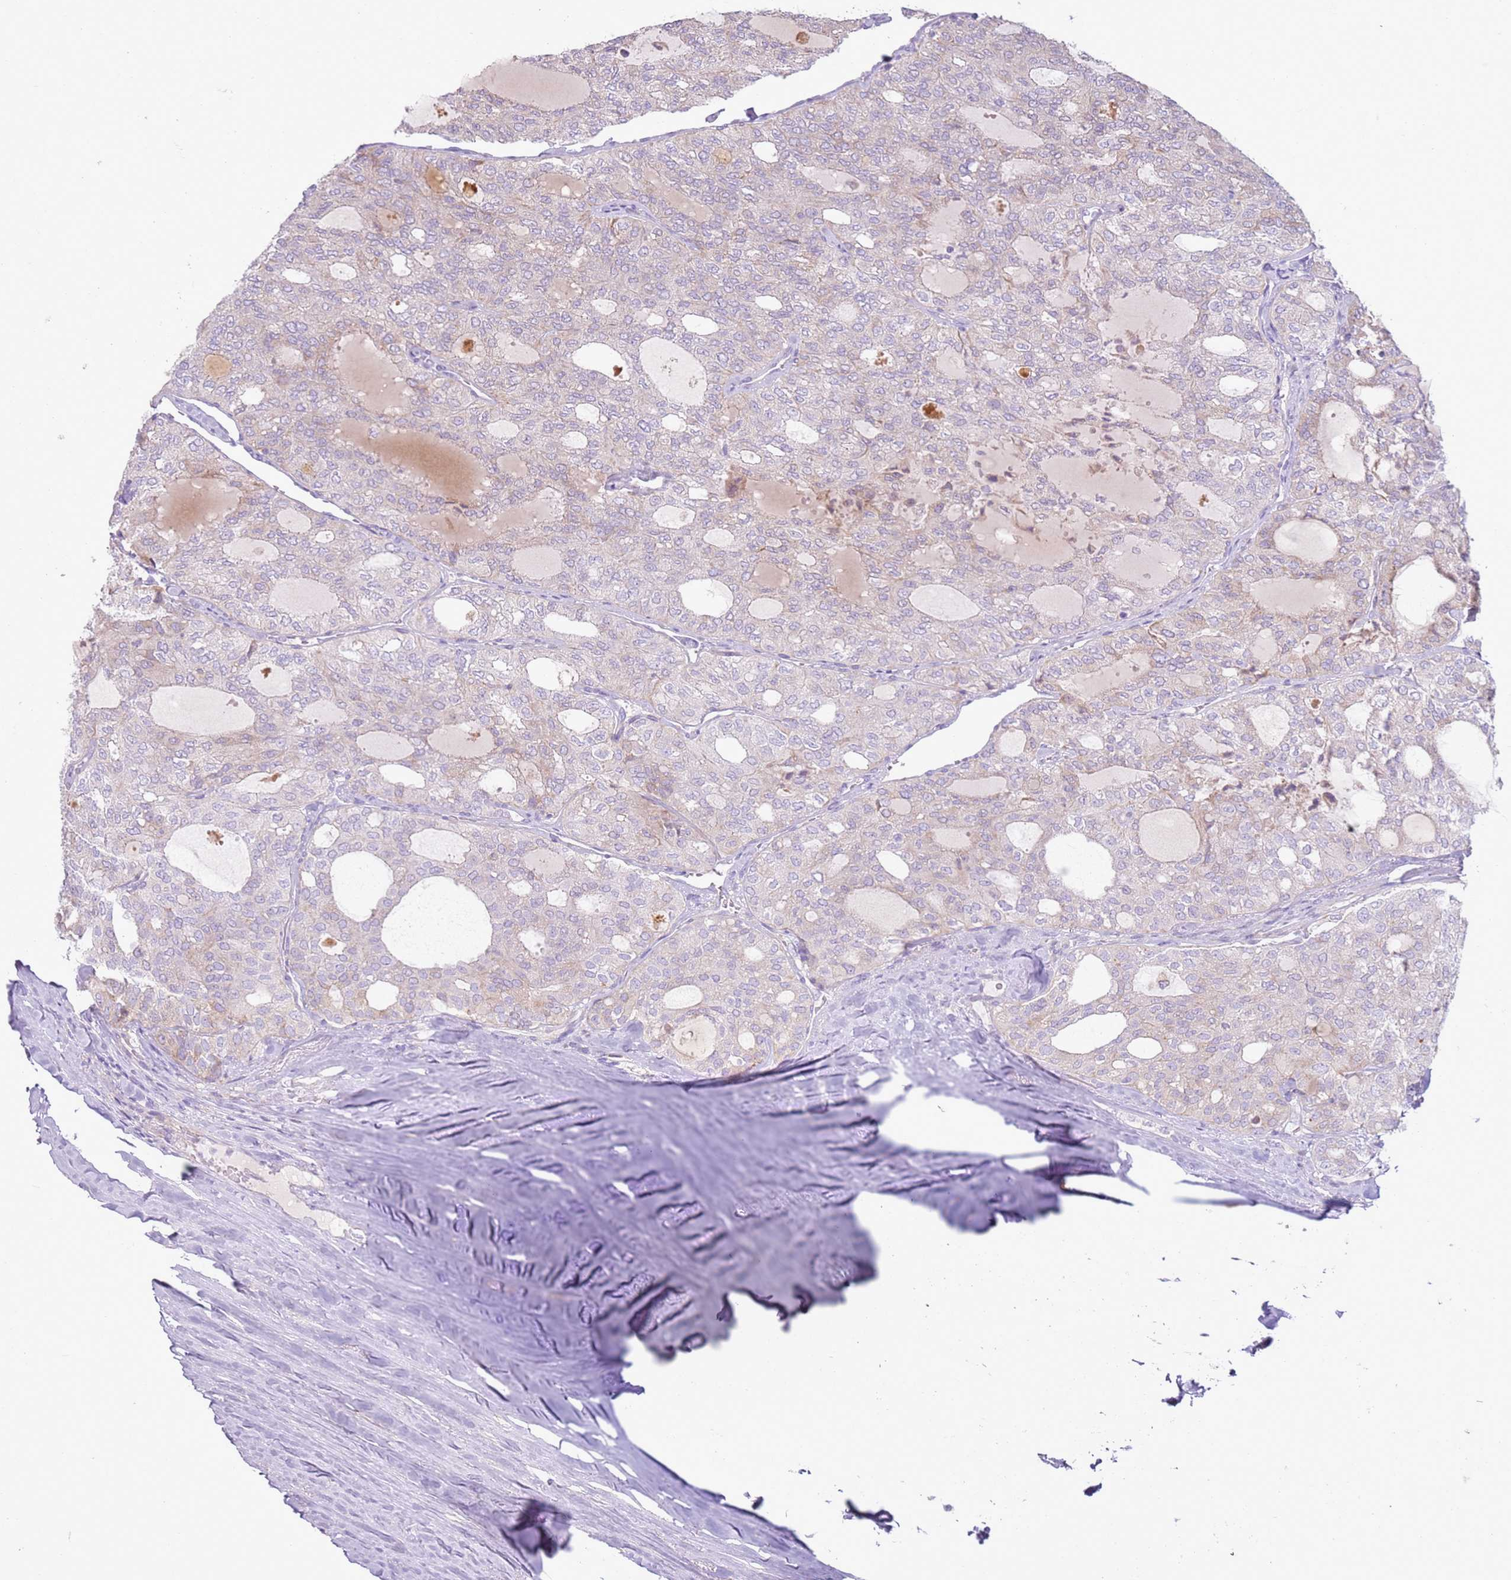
{"staining": {"intensity": "weak", "quantity": "25%-75%", "location": "cytoplasmic/membranous"}, "tissue": "thyroid cancer", "cell_type": "Tumor cells", "image_type": "cancer", "snomed": [{"axis": "morphology", "description": "Follicular adenoma carcinoma, NOS"}, {"axis": "topography", "description": "Thyroid gland"}], "caption": "Thyroid follicular adenoma carcinoma stained with IHC shows weak cytoplasmic/membranous expression in about 25%-75% of tumor cells.", "gene": "OAF", "patient": {"sex": "male", "age": 75}}